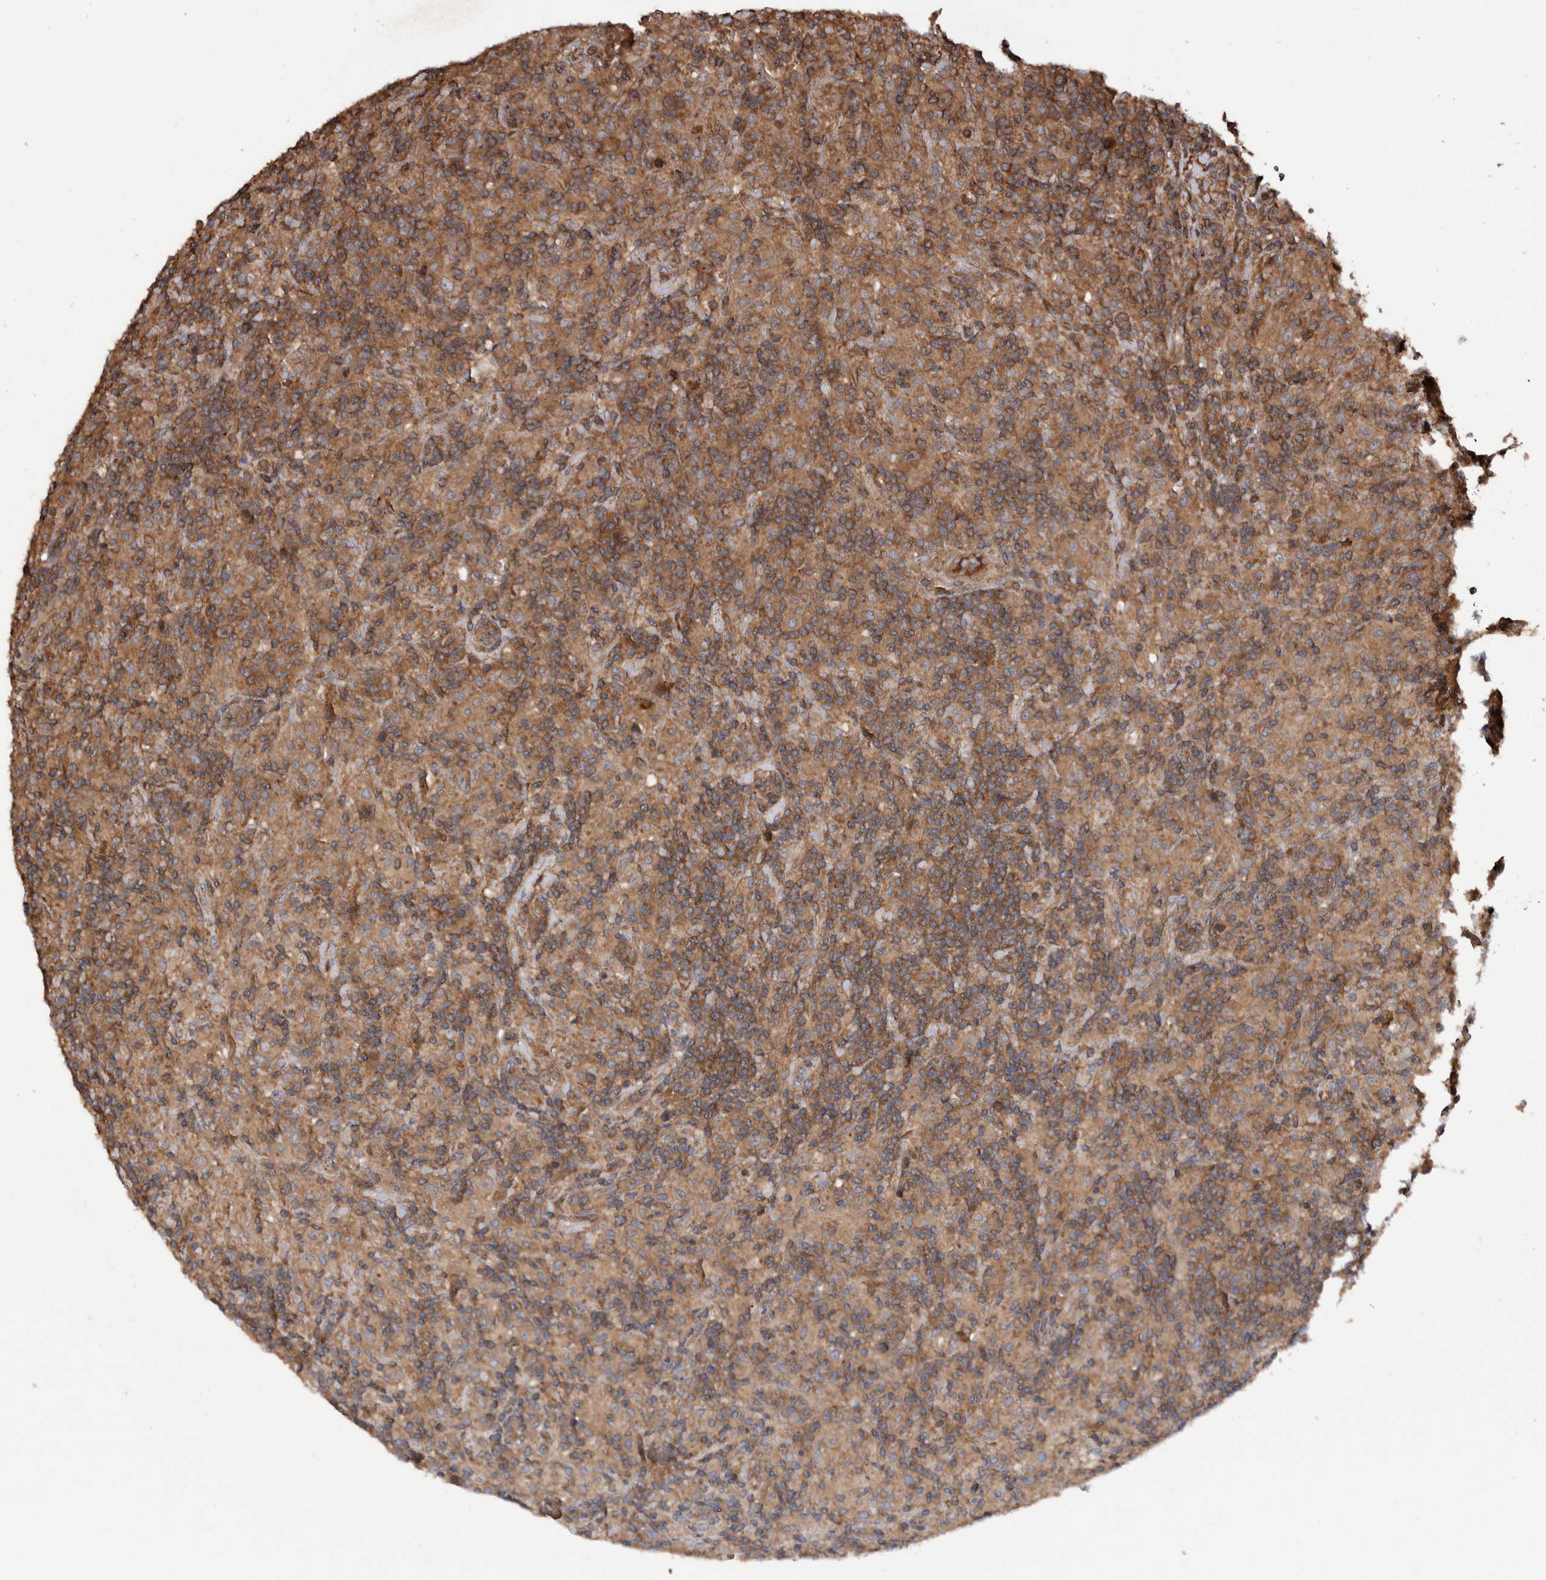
{"staining": {"intensity": "moderate", "quantity": ">75%", "location": "cytoplasmic/membranous"}, "tissue": "lymphoma", "cell_type": "Tumor cells", "image_type": "cancer", "snomed": [{"axis": "morphology", "description": "Hodgkin's disease, NOS"}, {"axis": "topography", "description": "Lymph node"}], "caption": "This histopathology image exhibits immunohistochemistry staining of human lymphoma, with medium moderate cytoplasmic/membranous positivity in about >75% of tumor cells.", "gene": "VBP1", "patient": {"sex": "male", "age": 70}}